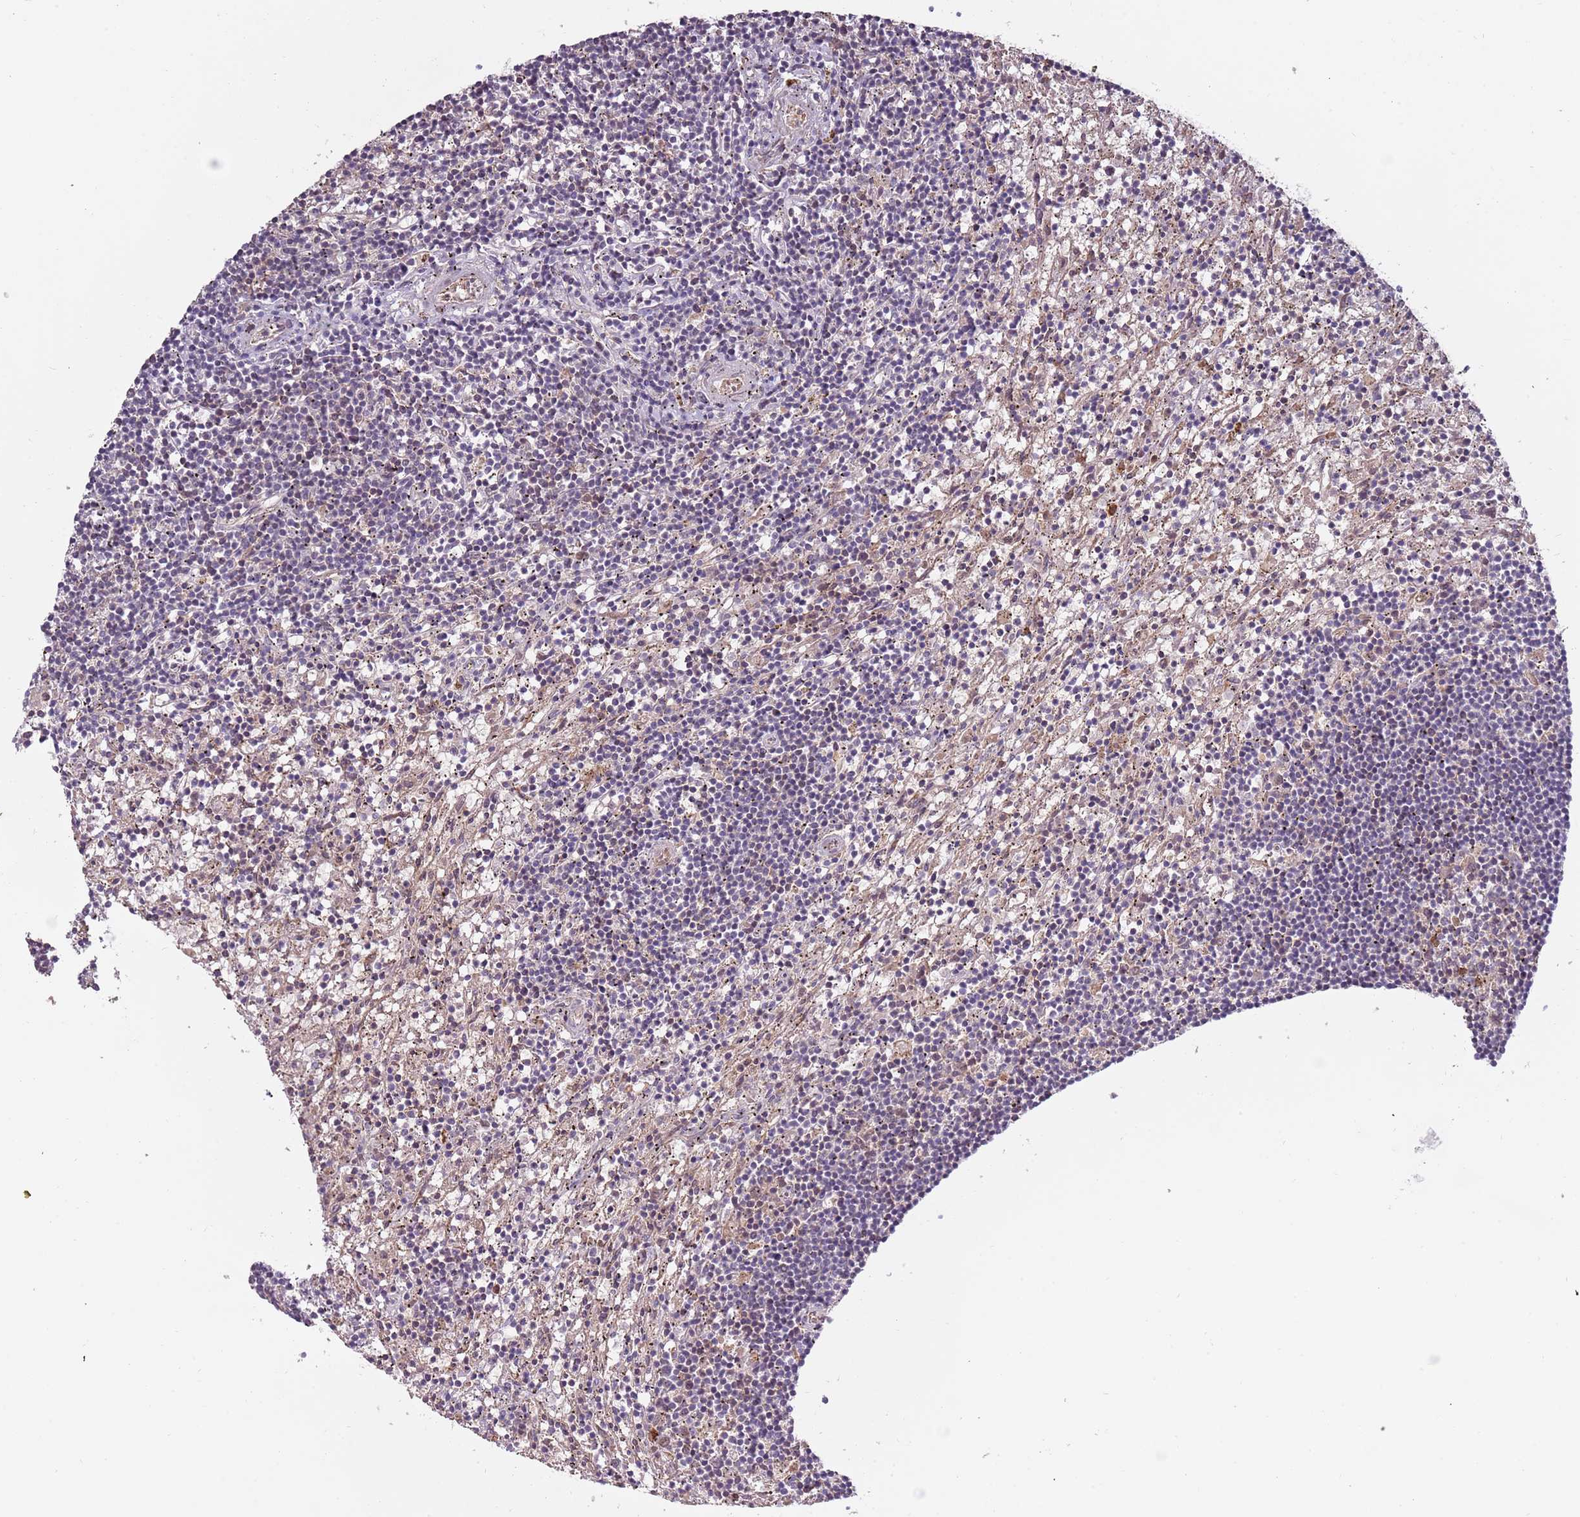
{"staining": {"intensity": "negative", "quantity": "none", "location": "none"}, "tissue": "lymphoma", "cell_type": "Tumor cells", "image_type": "cancer", "snomed": [{"axis": "morphology", "description": "Malignant lymphoma, non-Hodgkin's type, Low grade"}, {"axis": "topography", "description": "Spleen"}], "caption": "Image shows no protein positivity in tumor cells of malignant lymphoma, non-Hodgkin's type (low-grade) tissue. Brightfield microscopy of immunohistochemistry stained with DAB (brown) and hematoxylin (blue), captured at high magnification.", "gene": "SYS1", "patient": {"sex": "male", "age": 76}}